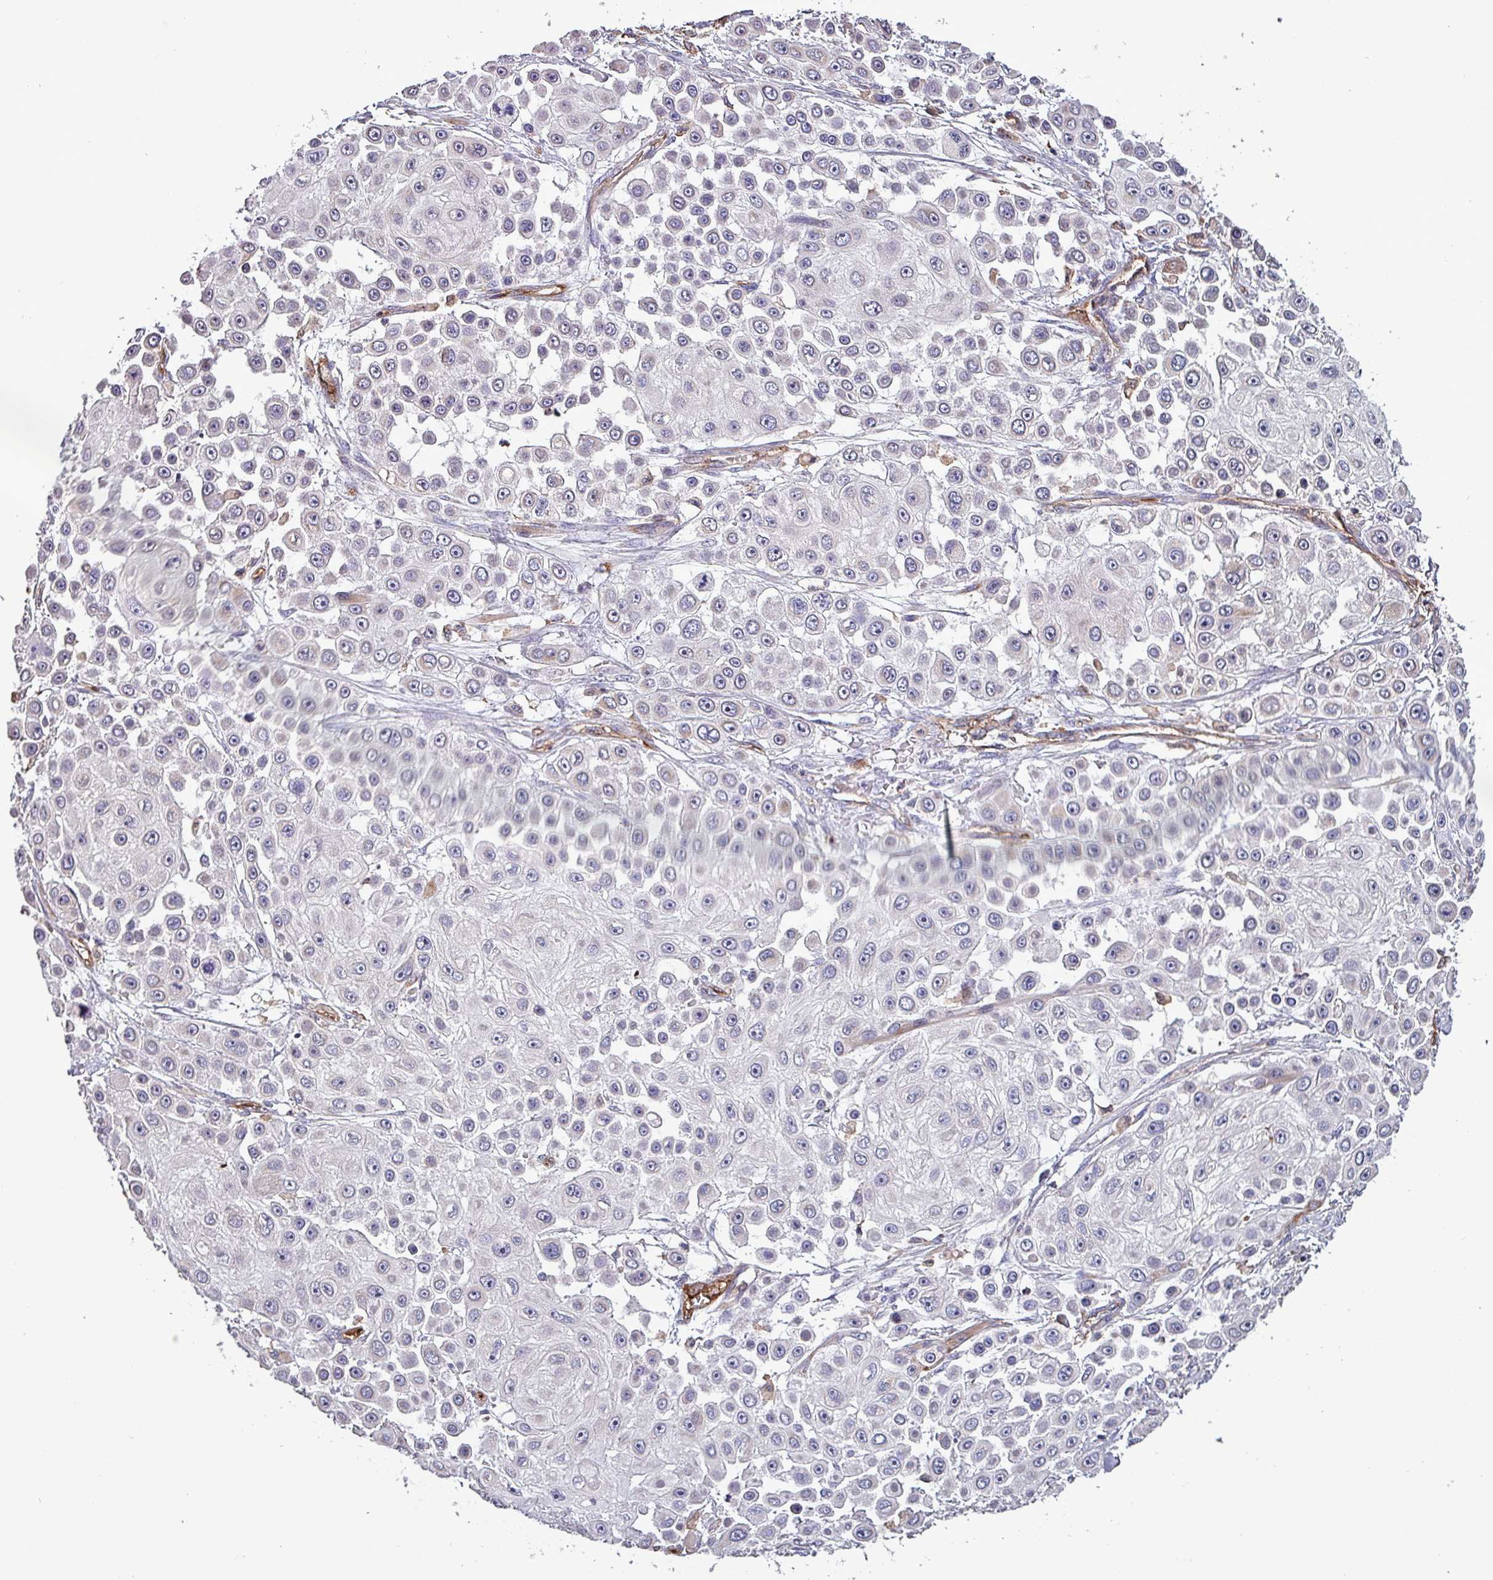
{"staining": {"intensity": "negative", "quantity": "none", "location": "none"}, "tissue": "skin cancer", "cell_type": "Tumor cells", "image_type": "cancer", "snomed": [{"axis": "morphology", "description": "Squamous cell carcinoma, NOS"}, {"axis": "topography", "description": "Skin"}], "caption": "Human skin cancer stained for a protein using IHC shows no positivity in tumor cells.", "gene": "SCIN", "patient": {"sex": "male", "age": 67}}